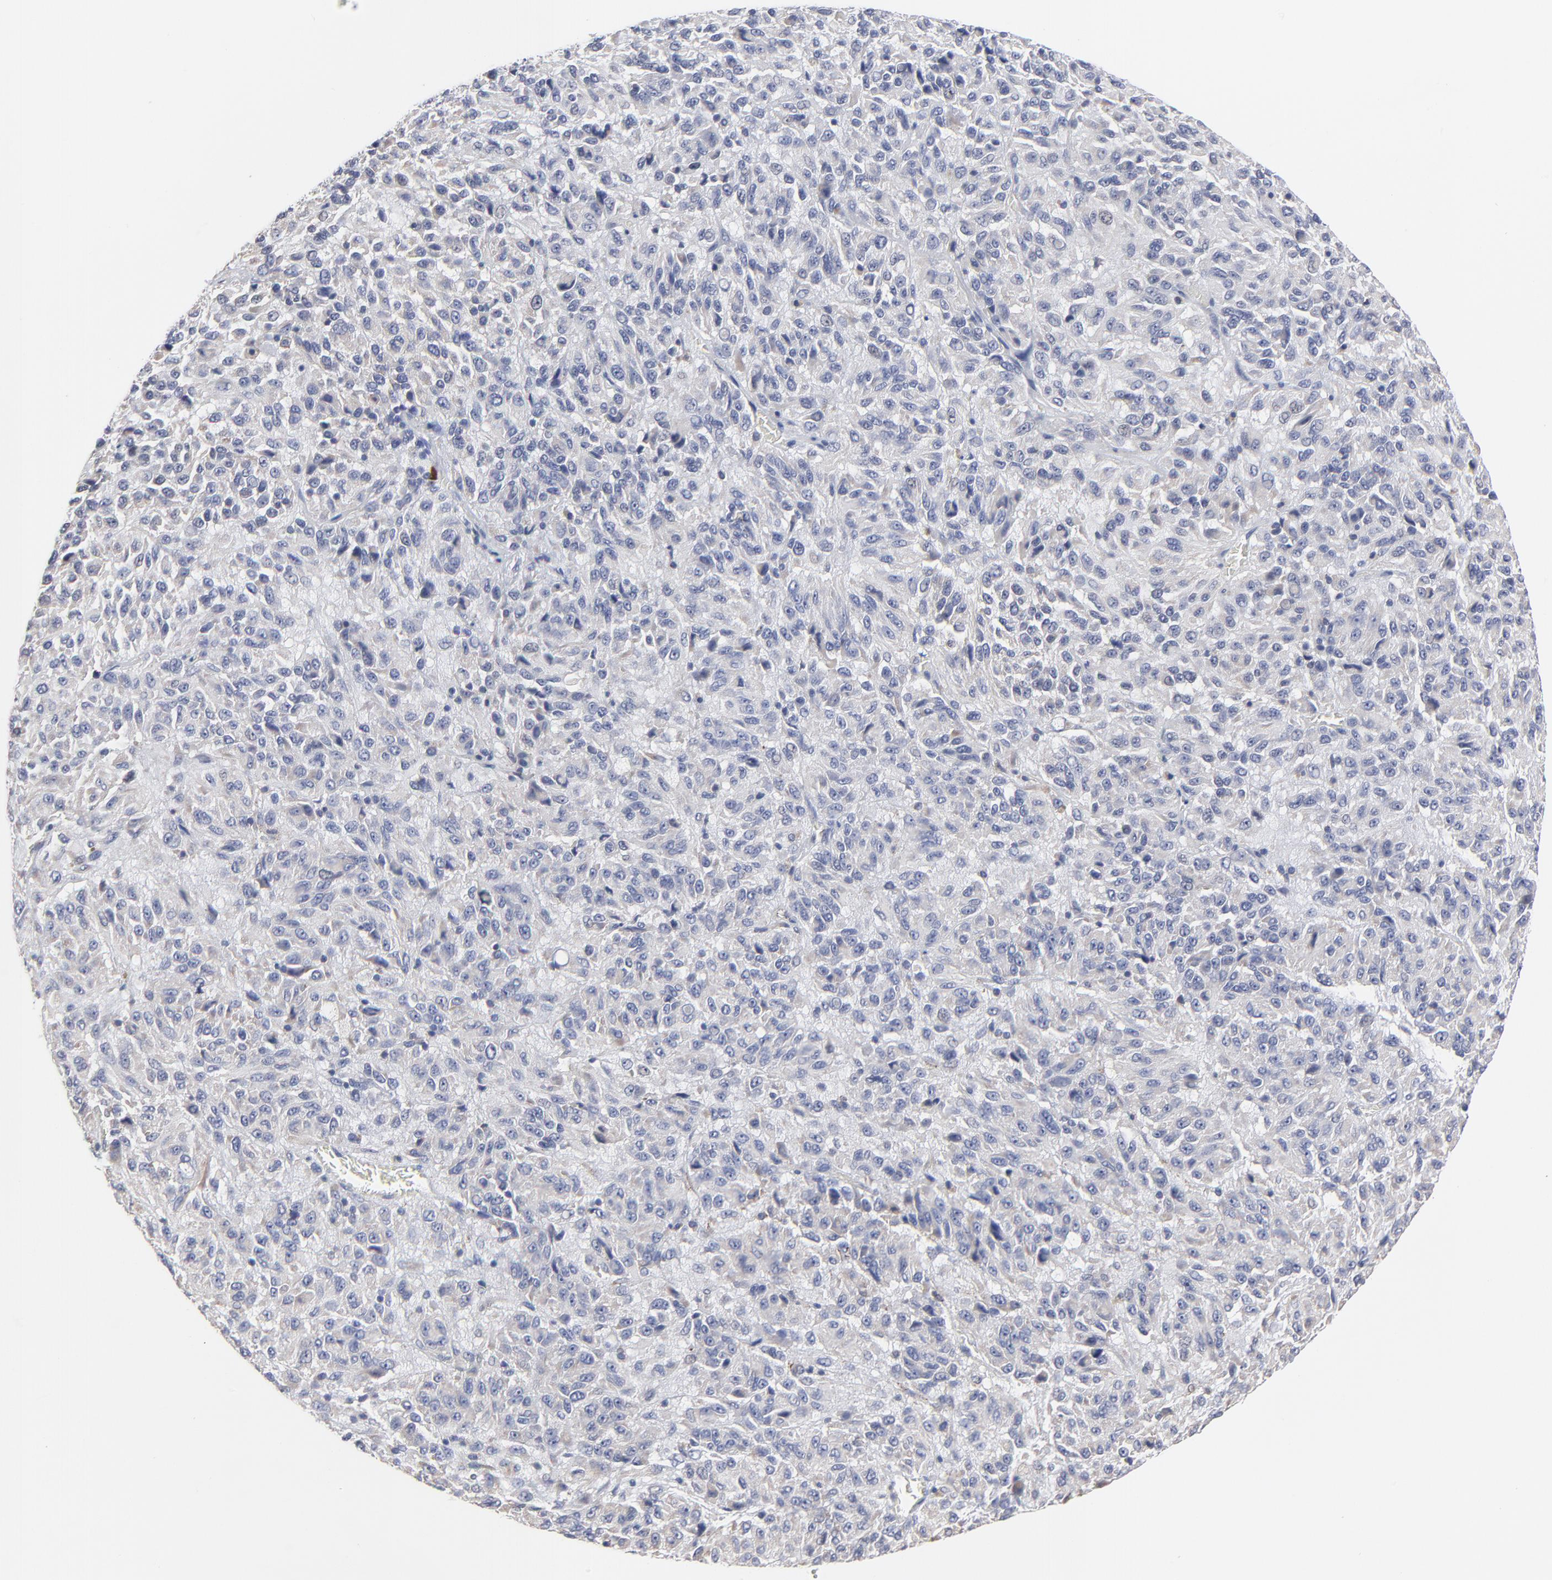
{"staining": {"intensity": "negative", "quantity": "none", "location": "none"}, "tissue": "melanoma", "cell_type": "Tumor cells", "image_type": "cancer", "snomed": [{"axis": "morphology", "description": "Malignant melanoma, Metastatic site"}, {"axis": "topography", "description": "Lung"}], "caption": "Immunohistochemistry (IHC) of melanoma displays no expression in tumor cells. (DAB (3,3'-diaminobenzidine) immunohistochemistry visualized using brightfield microscopy, high magnification).", "gene": "TRIM22", "patient": {"sex": "male", "age": 64}}